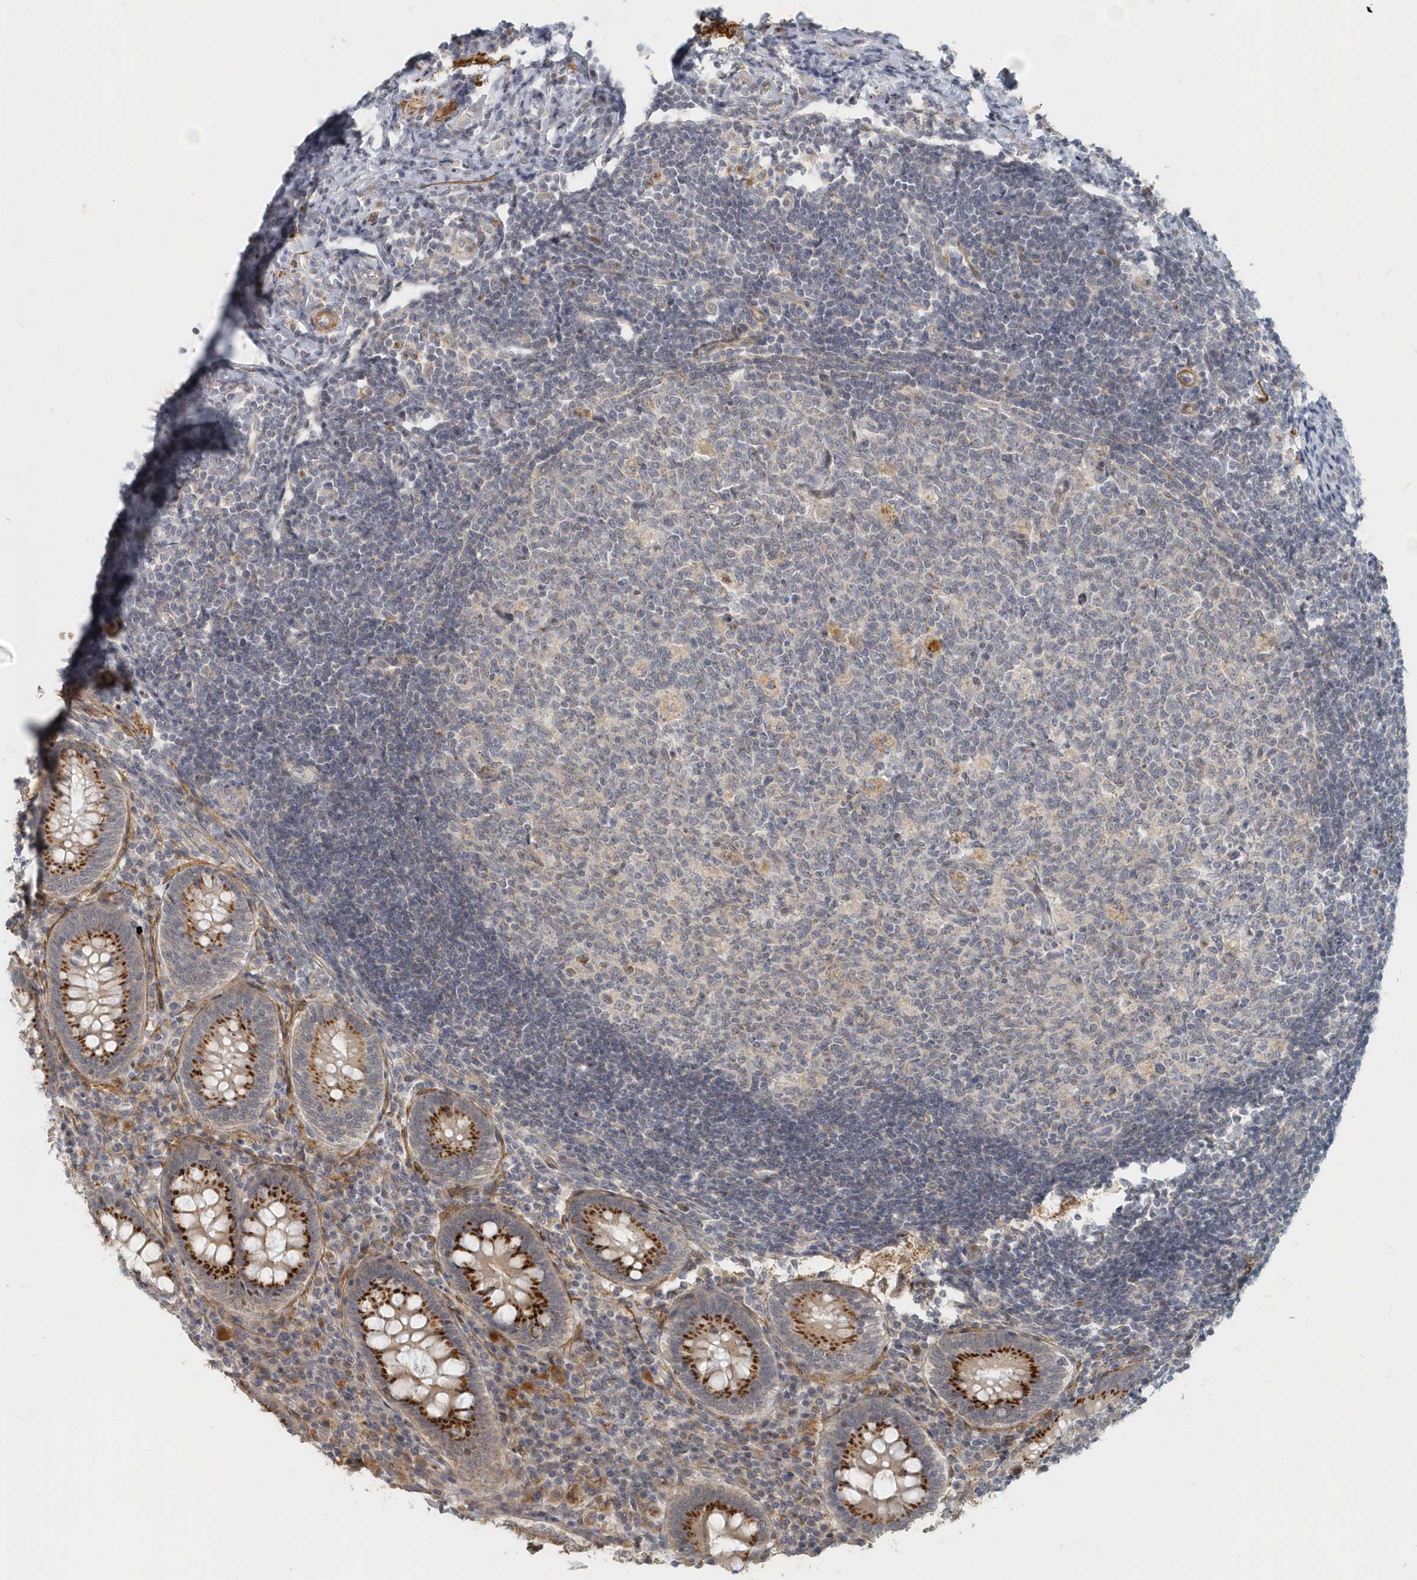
{"staining": {"intensity": "strong", "quantity": ">75%", "location": "cytoplasmic/membranous"}, "tissue": "appendix", "cell_type": "Glandular cells", "image_type": "normal", "snomed": [{"axis": "morphology", "description": "Normal tissue, NOS"}, {"axis": "topography", "description": "Appendix"}], "caption": "The immunohistochemical stain highlights strong cytoplasmic/membranous expression in glandular cells of normal appendix.", "gene": "NAPB", "patient": {"sex": "female", "age": 54}}